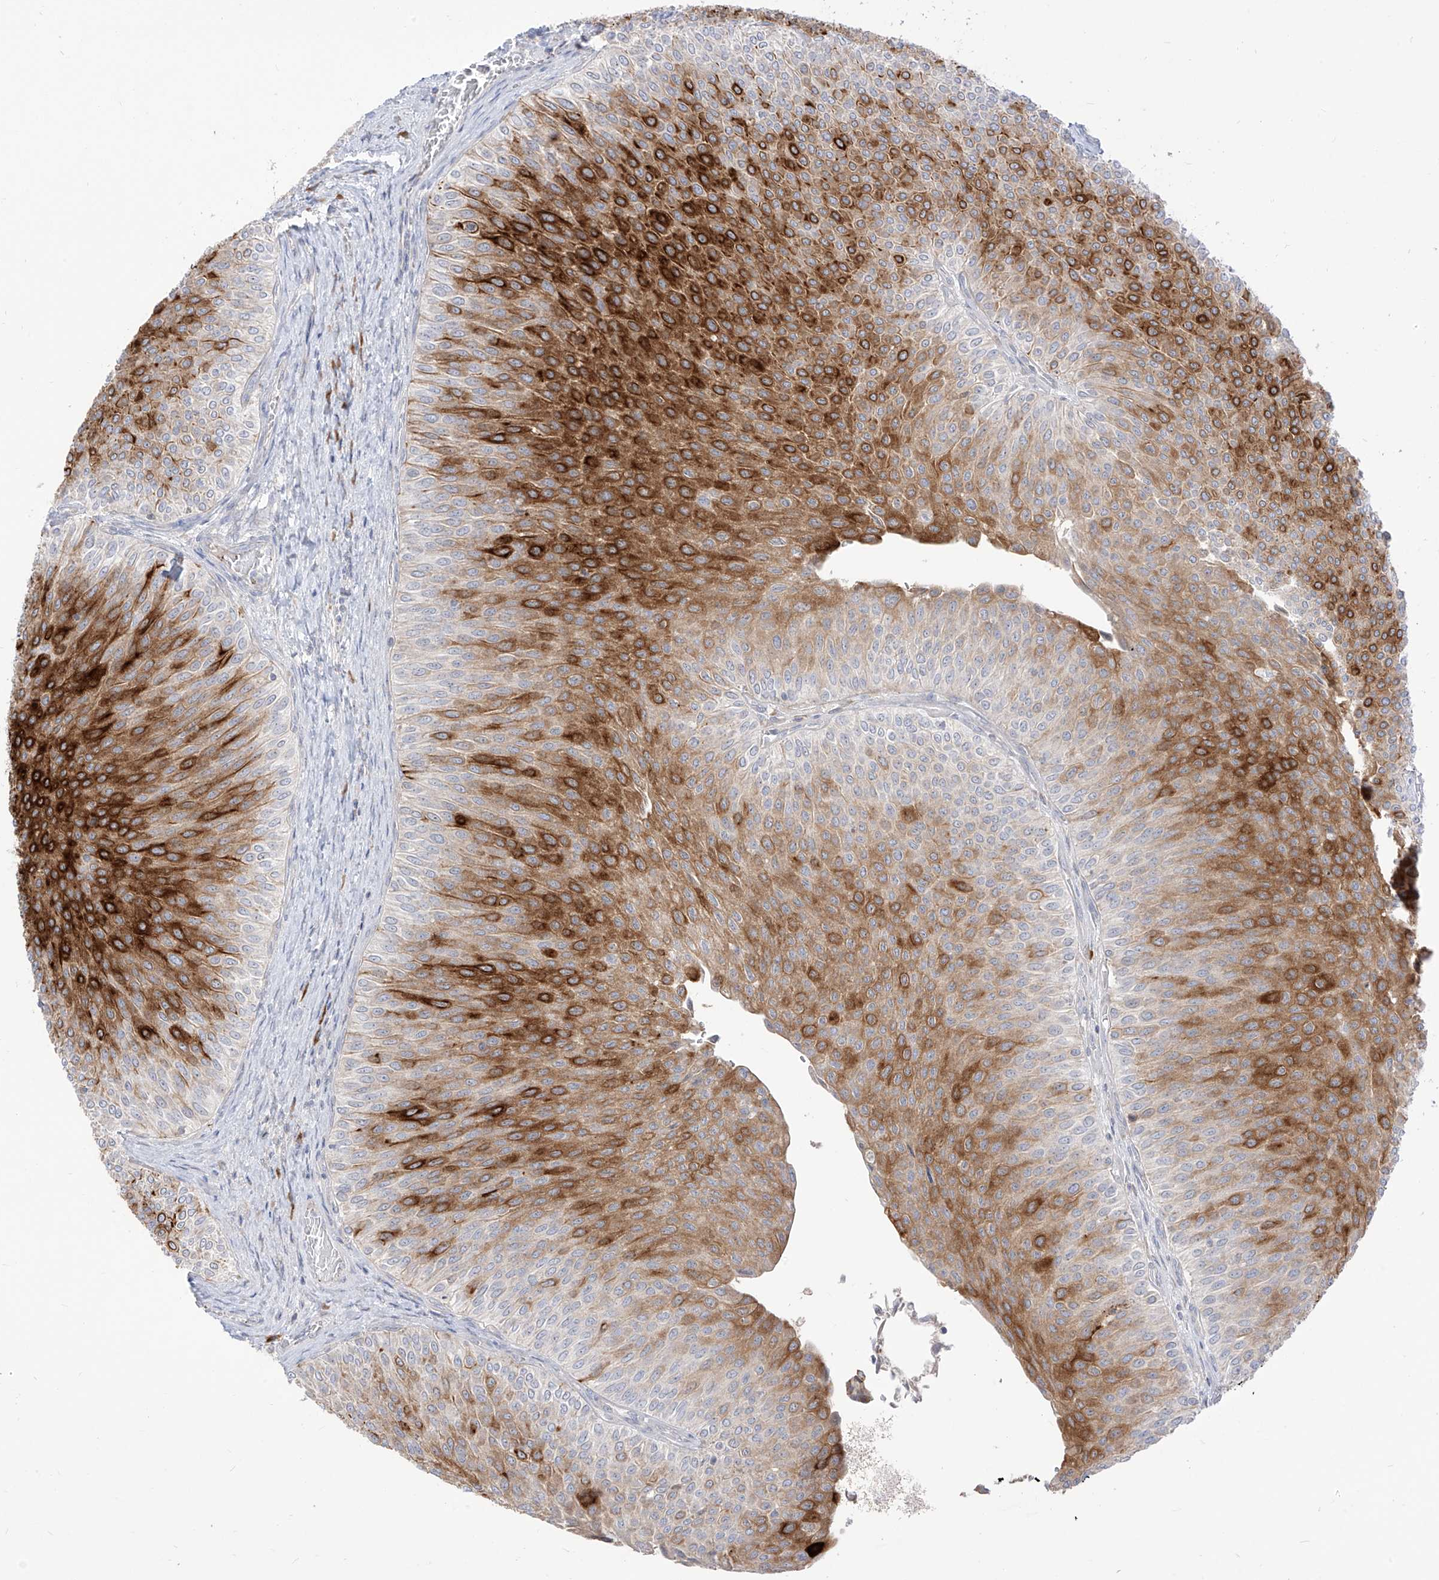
{"staining": {"intensity": "strong", "quantity": "25%-75%", "location": "cytoplasmic/membranous"}, "tissue": "urothelial cancer", "cell_type": "Tumor cells", "image_type": "cancer", "snomed": [{"axis": "morphology", "description": "Urothelial carcinoma, Low grade"}, {"axis": "topography", "description": "Urinary bladder"}], "caption": "A high-resolution micrograph shows immunohistochemistry (IHC) staining of urothelial cancer, which shows strong cytoplasmic/membranous staining in about 25%-75% of tumor cells.", "gene": "SYTL3", "patient": {"sex": "male", "age": 78}}